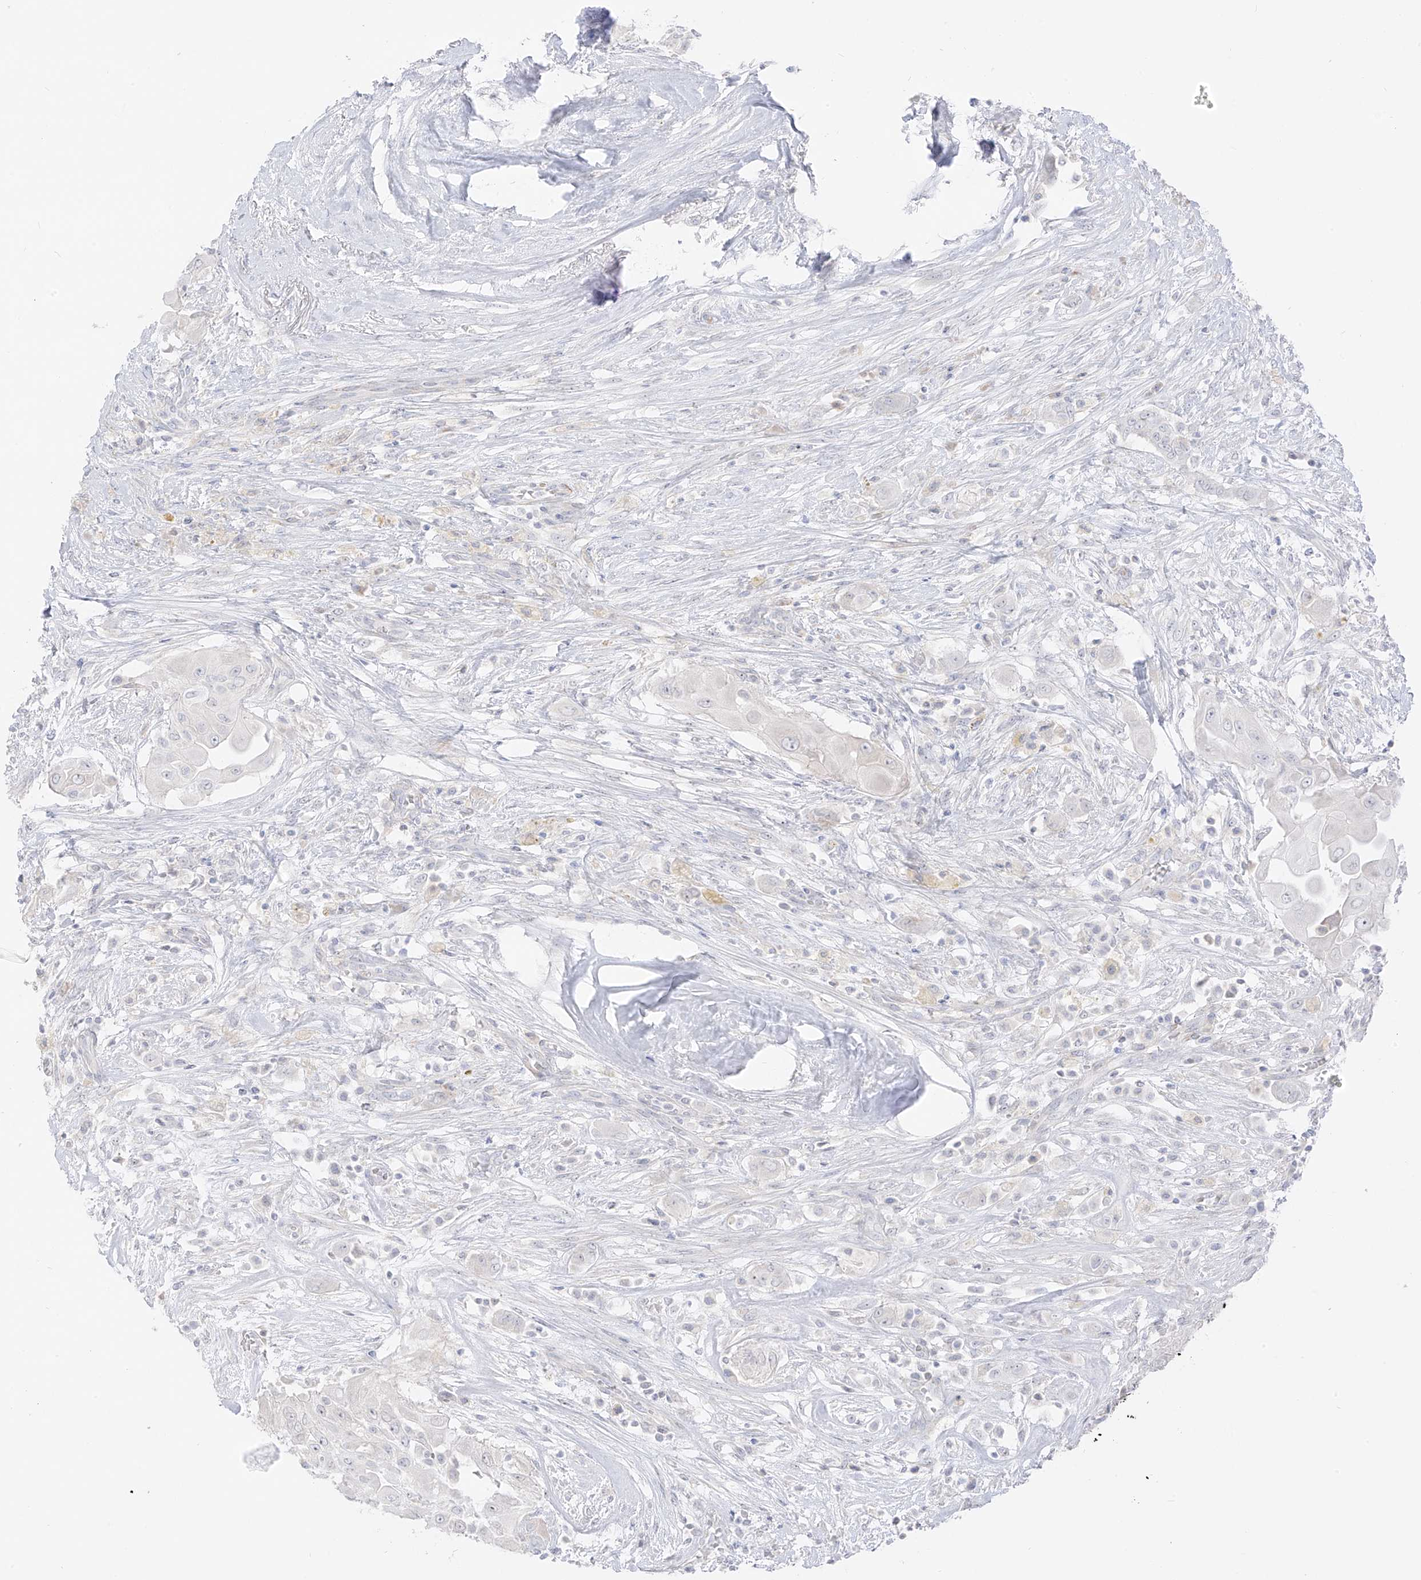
{"staining": {"intensity": "negative", "quantity": "none", "location": "none"}, "tissue": "thyroid cancer", "cell_type": "Tumor cells", "image_type": "cancer", "snomed": [{"axis": "morphology", "description": "Papillary adenocarcinoma, NOS"}, {"axis": "topography", "description": "Thyroid gland"}], "caption": "Micrograph shows no protein positivity in tumor cells of thyroid cancer tissue.", "gene": "C11orf87", "patient": {"sex": "female", "age": 59}}